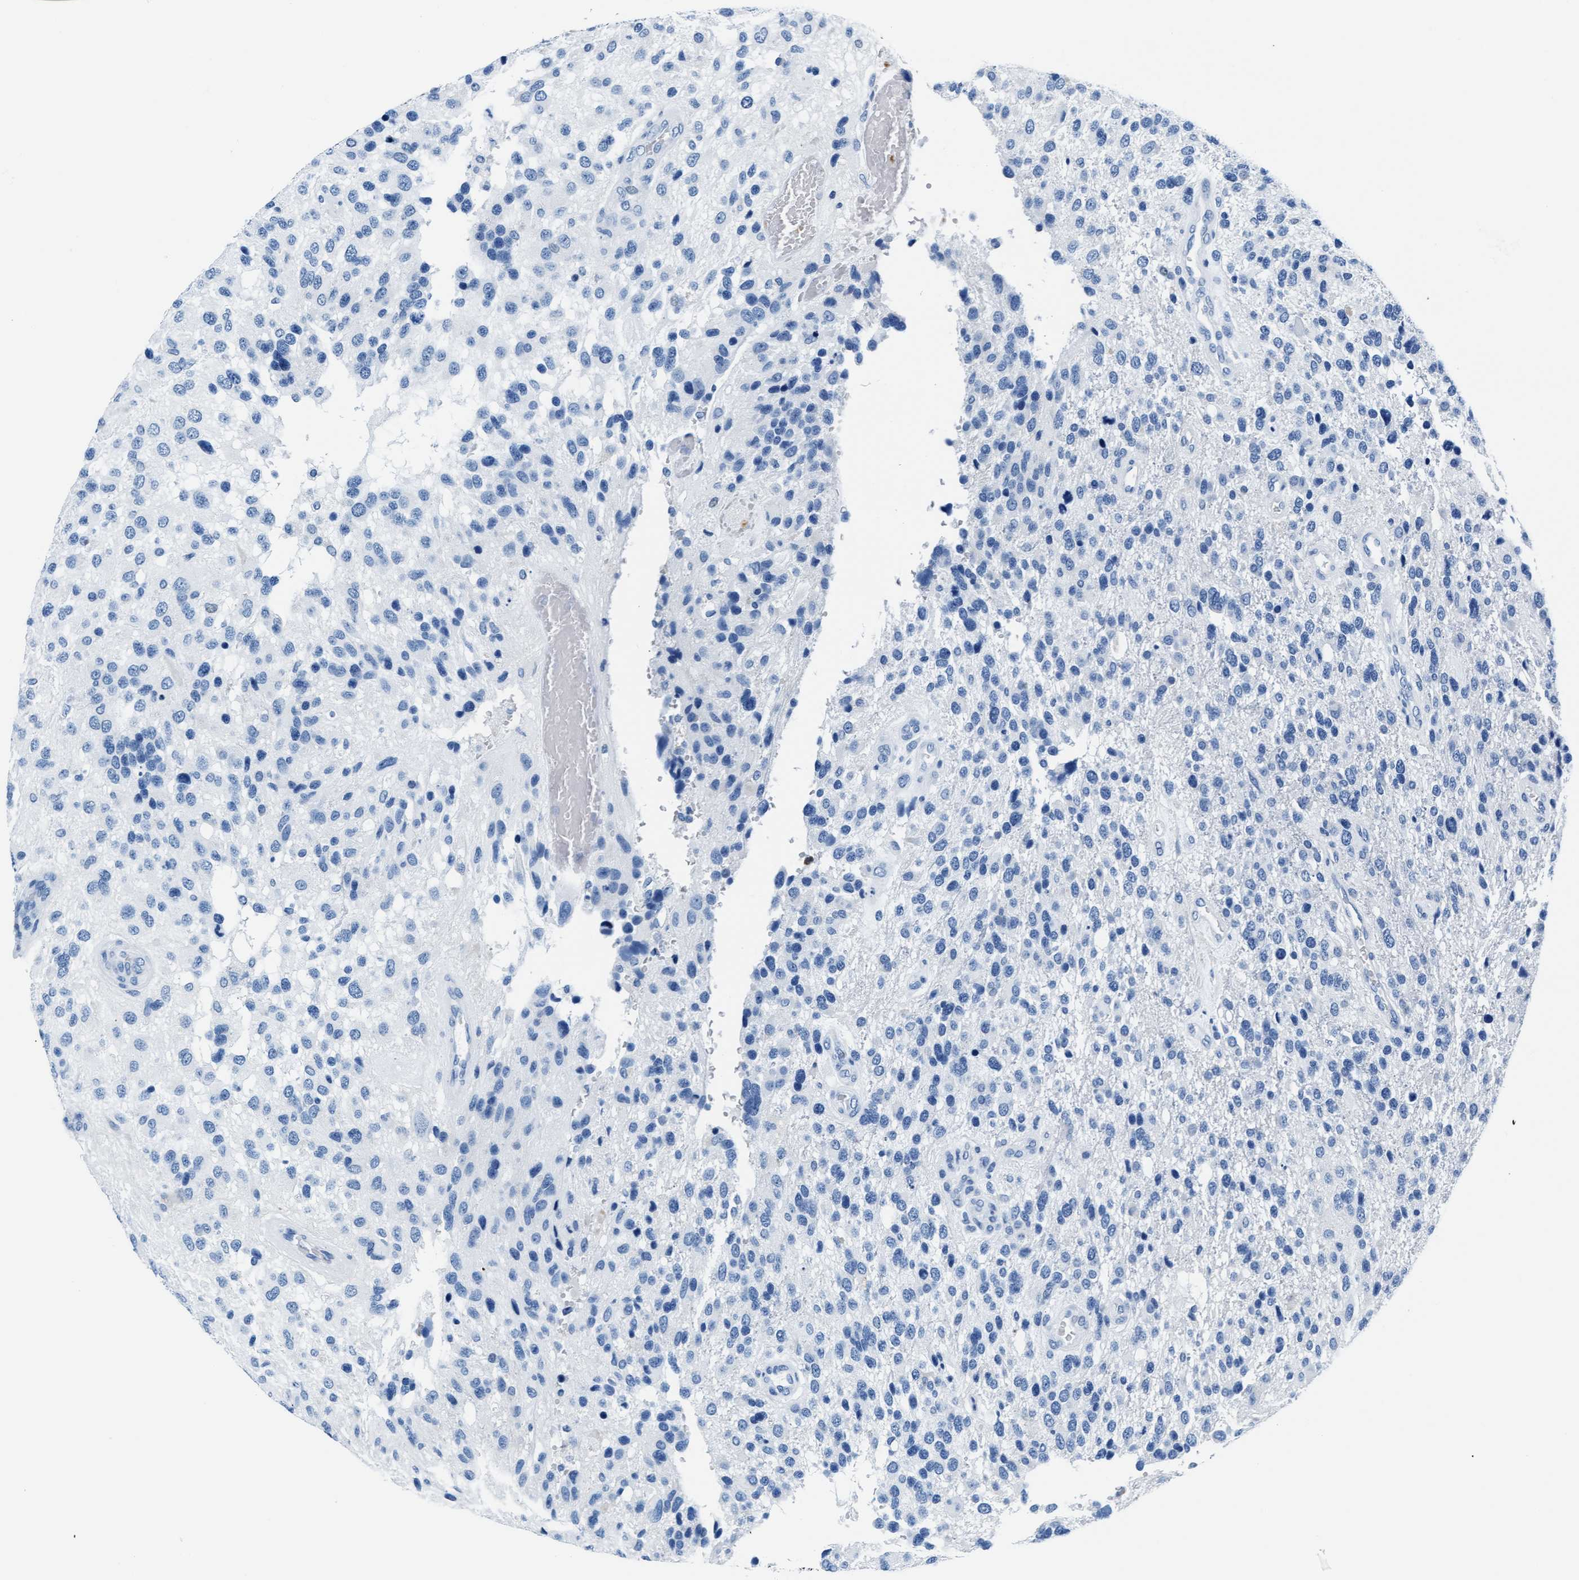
{"staining": {"intensity": "negative", "quantity": "none", "location": "none"}, "tissue": "glioma", "cell_type": "Tumor cells", "image_type": "cancer", "snomed": [{"axis": "morphology", "description": "Glioma, malignant, High grade"}, {"axis": "topography", "description": "Brain"}], "caption": "Malignant high-grade glioma stained for a protein using immunohistochemistry (IHC) demonstrates no staining tumor cells.", "gene": "MMP8", "patient": {"sex": "female", "age": 58}}